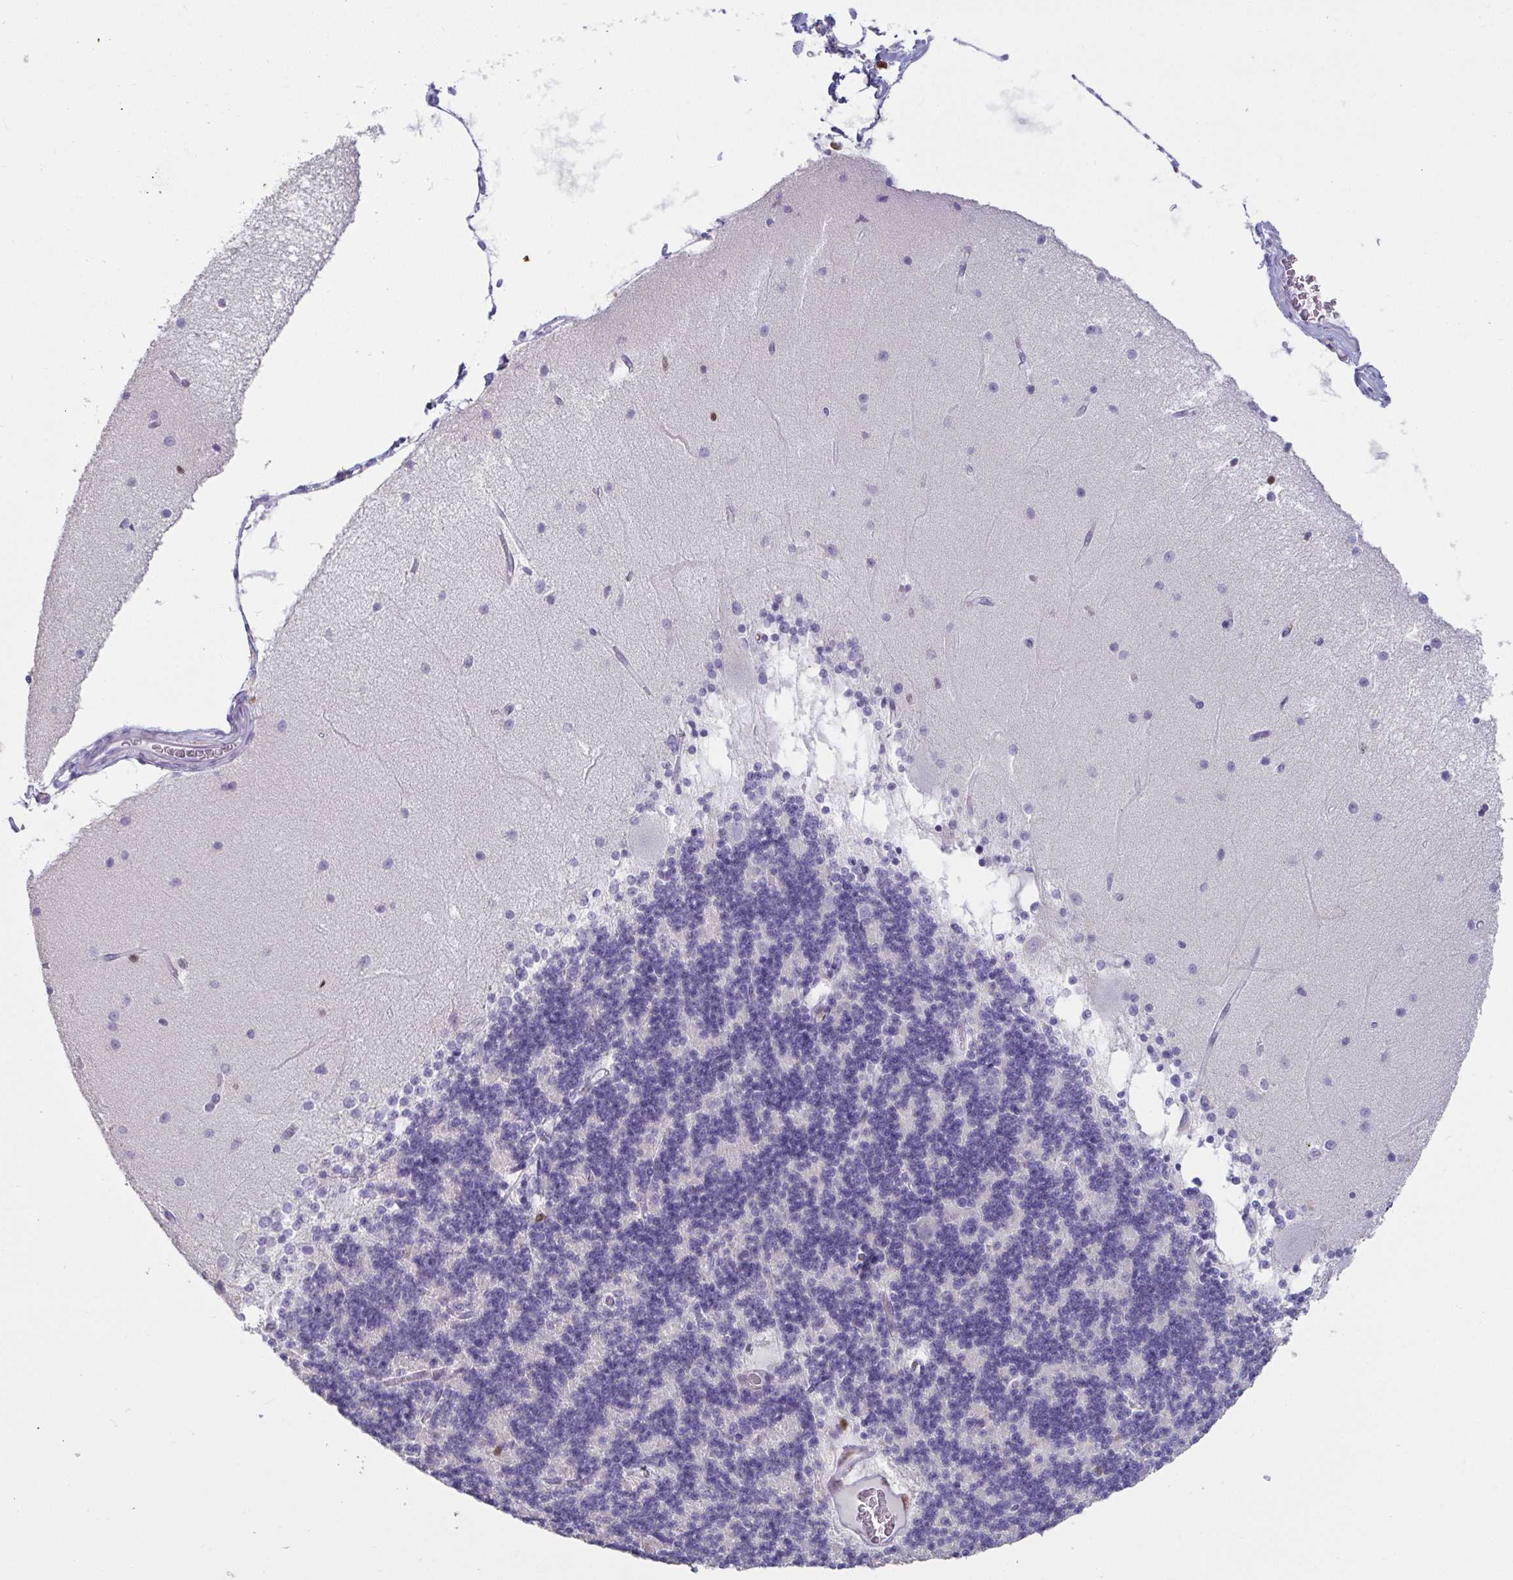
{"staining": {"intensity": "negative", "quantity": "none", "location": "none"}, "tissue": "cerebellum", "cell_type": "Cells in granular layer", "image_type": "normal", "snomed": [{"axis": "morphology", "description": "Normal tissue, NOS"}, {"axis": "topography", "description": "Cerebellum"}], "caption": "Immunohistochemistry photomicrograph of normal human cerebellum stained for a protein (brown), which reveals no positivity in cells in granular layer.", "gene": "ZNF586", "patient": {"sex": "female", "age": 54}}